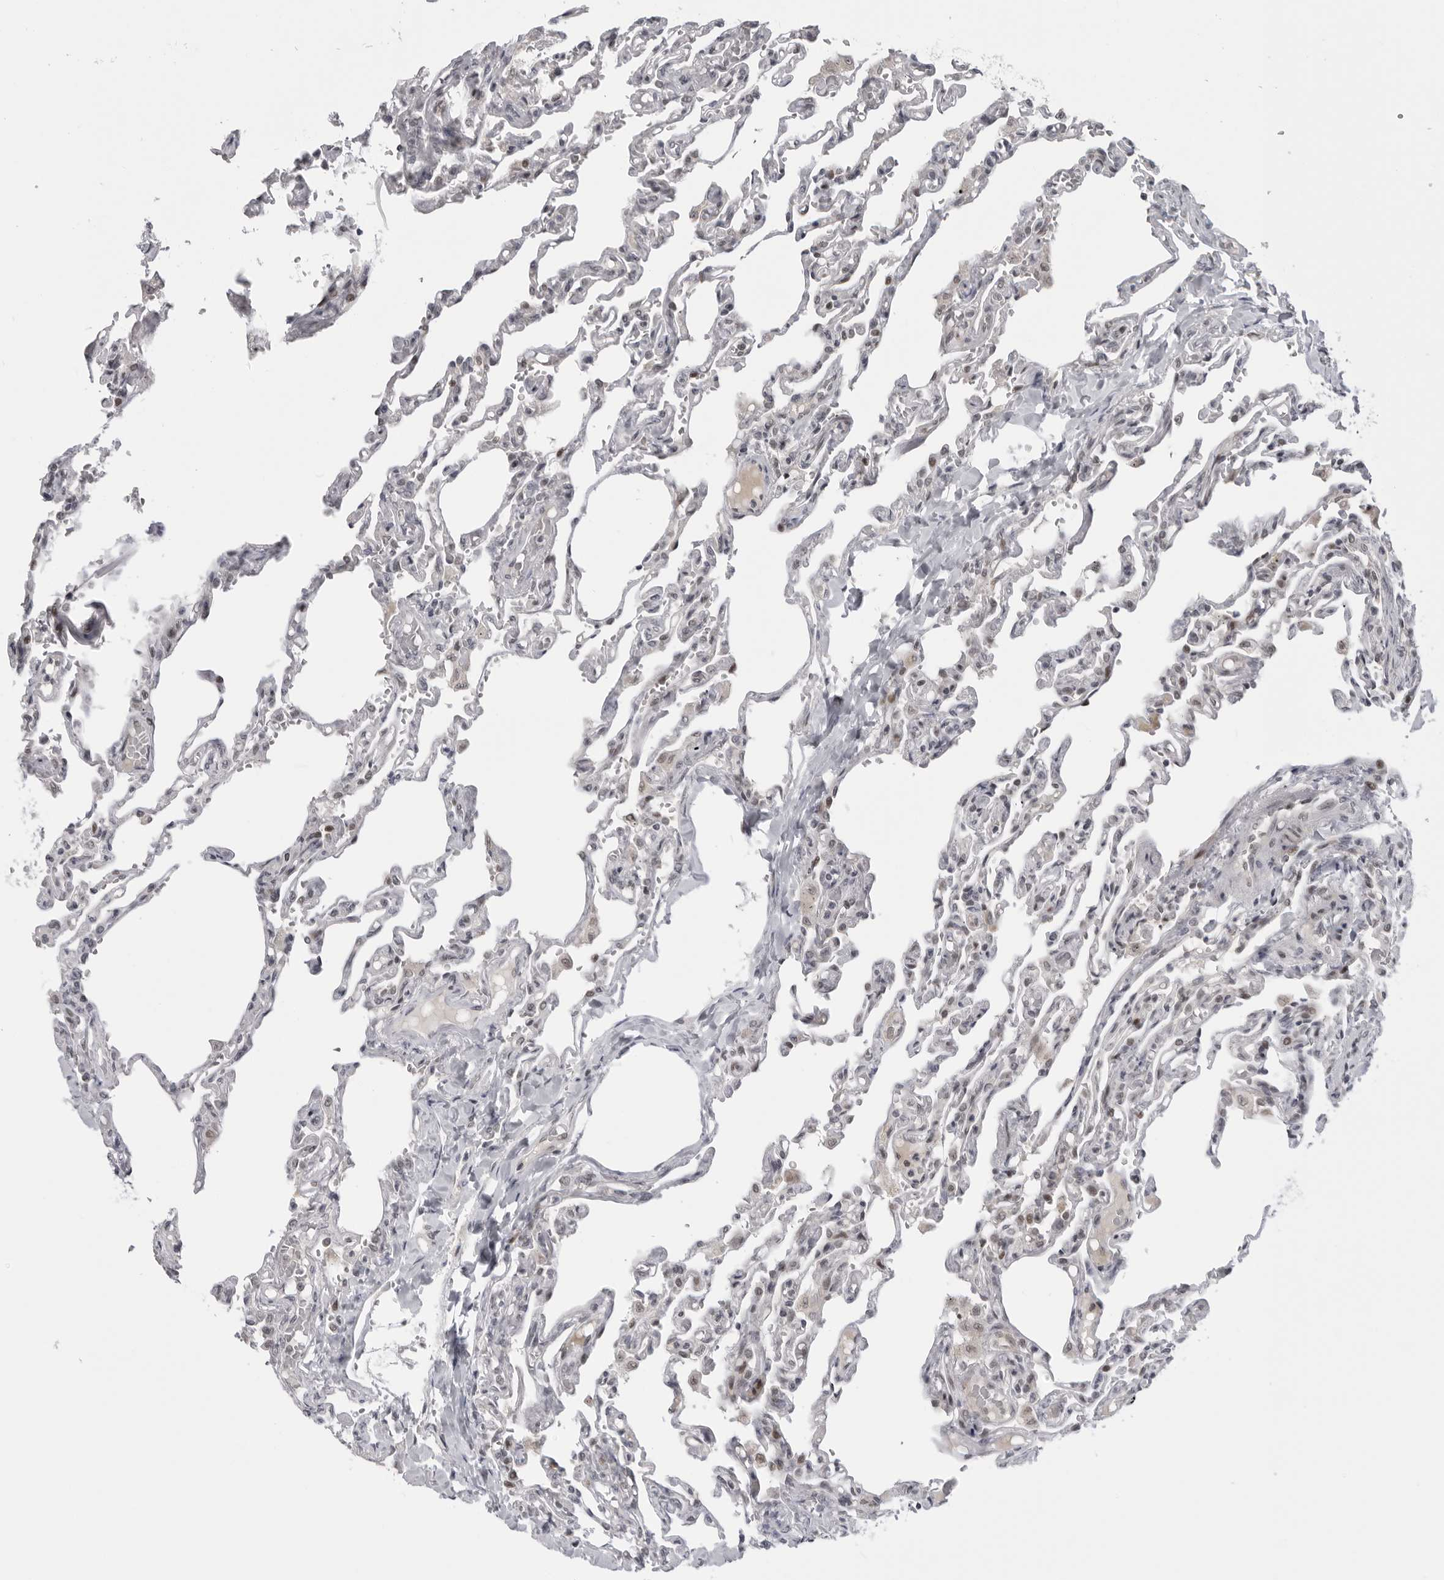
{"staining": {"intensity": "moderate", "quantity": "25%-75%", "location": "nuclear"}, "tissue": "lung", "cell_type": "Alveolar cells", "image_type": "normal", "snomed": [{"axis": "morphology", "description": "Normal tissue, NOS"}, {"axis": "topography", "description": "Lung"}], "caption": "The photomicrograph displays a brown stain indicating the presence of a protein in the nuclear of alveolar cells in lung.", "gene": "ALPK2", "patient": {"sex": "male", "age": 21}}